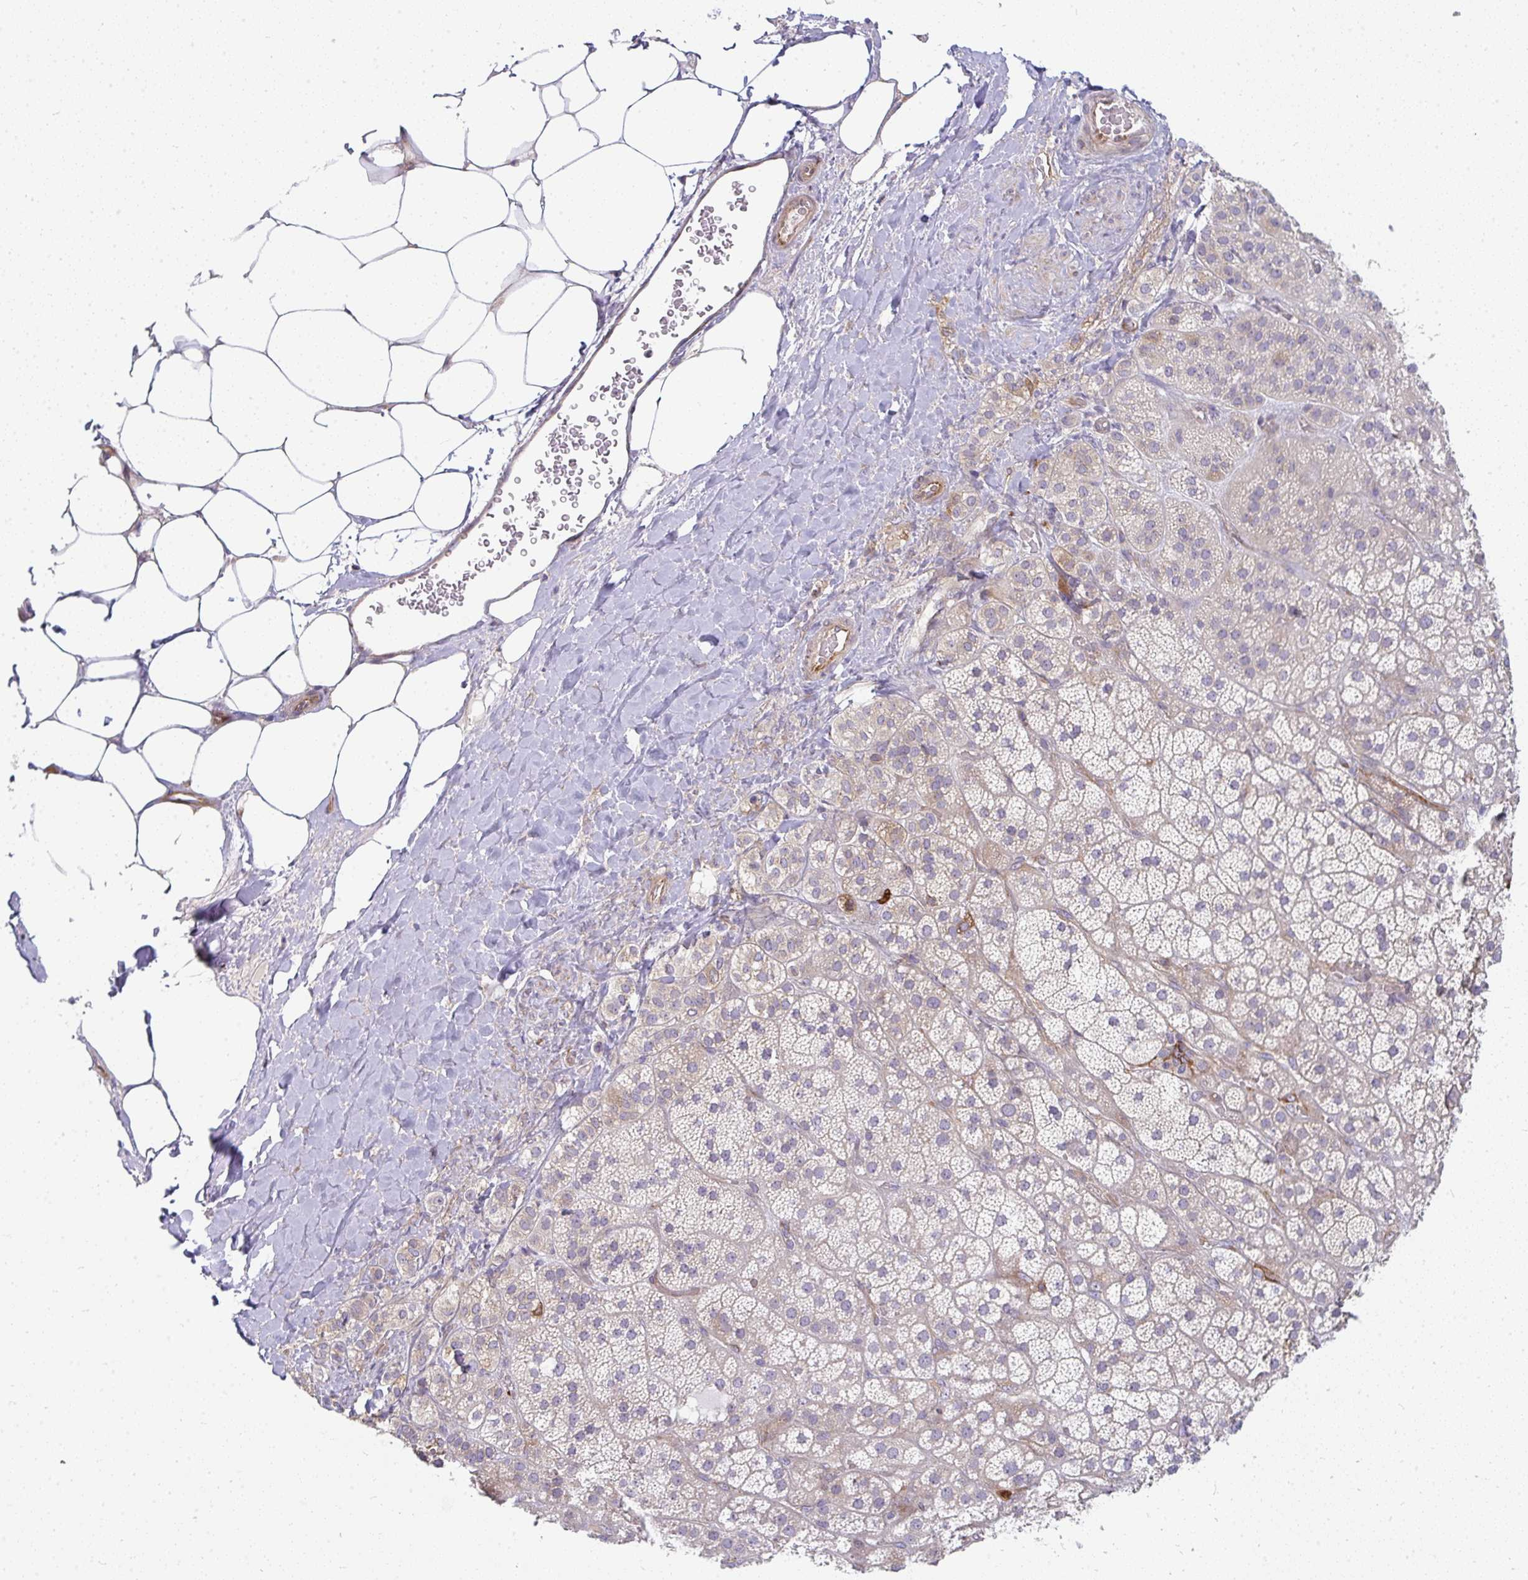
{"staining": {"intensity": "moderate", "quantity": "25%-75%", "location": "cytoplasmic/membranous"}, "tissue": "adrenal gland", "cell_type": "Glandular cells", "image_type": "normal", "snomed": [{"axis": "morphology", "description": "Normal tissue, NOS"}, {"axis": "topography", "description": "Adrenal gland"}], "caption": "This histopathology image exhibits unremarkable adrenal gland stained with immunohistochemistry to label a protein in brown. The cytoplasmic/membranous of glandular cells show moderate positivity for the protein. Nuclei are counter-stained blue.", "gene": "CSF3R", "patient": {"sex": "male", "age": 57}}